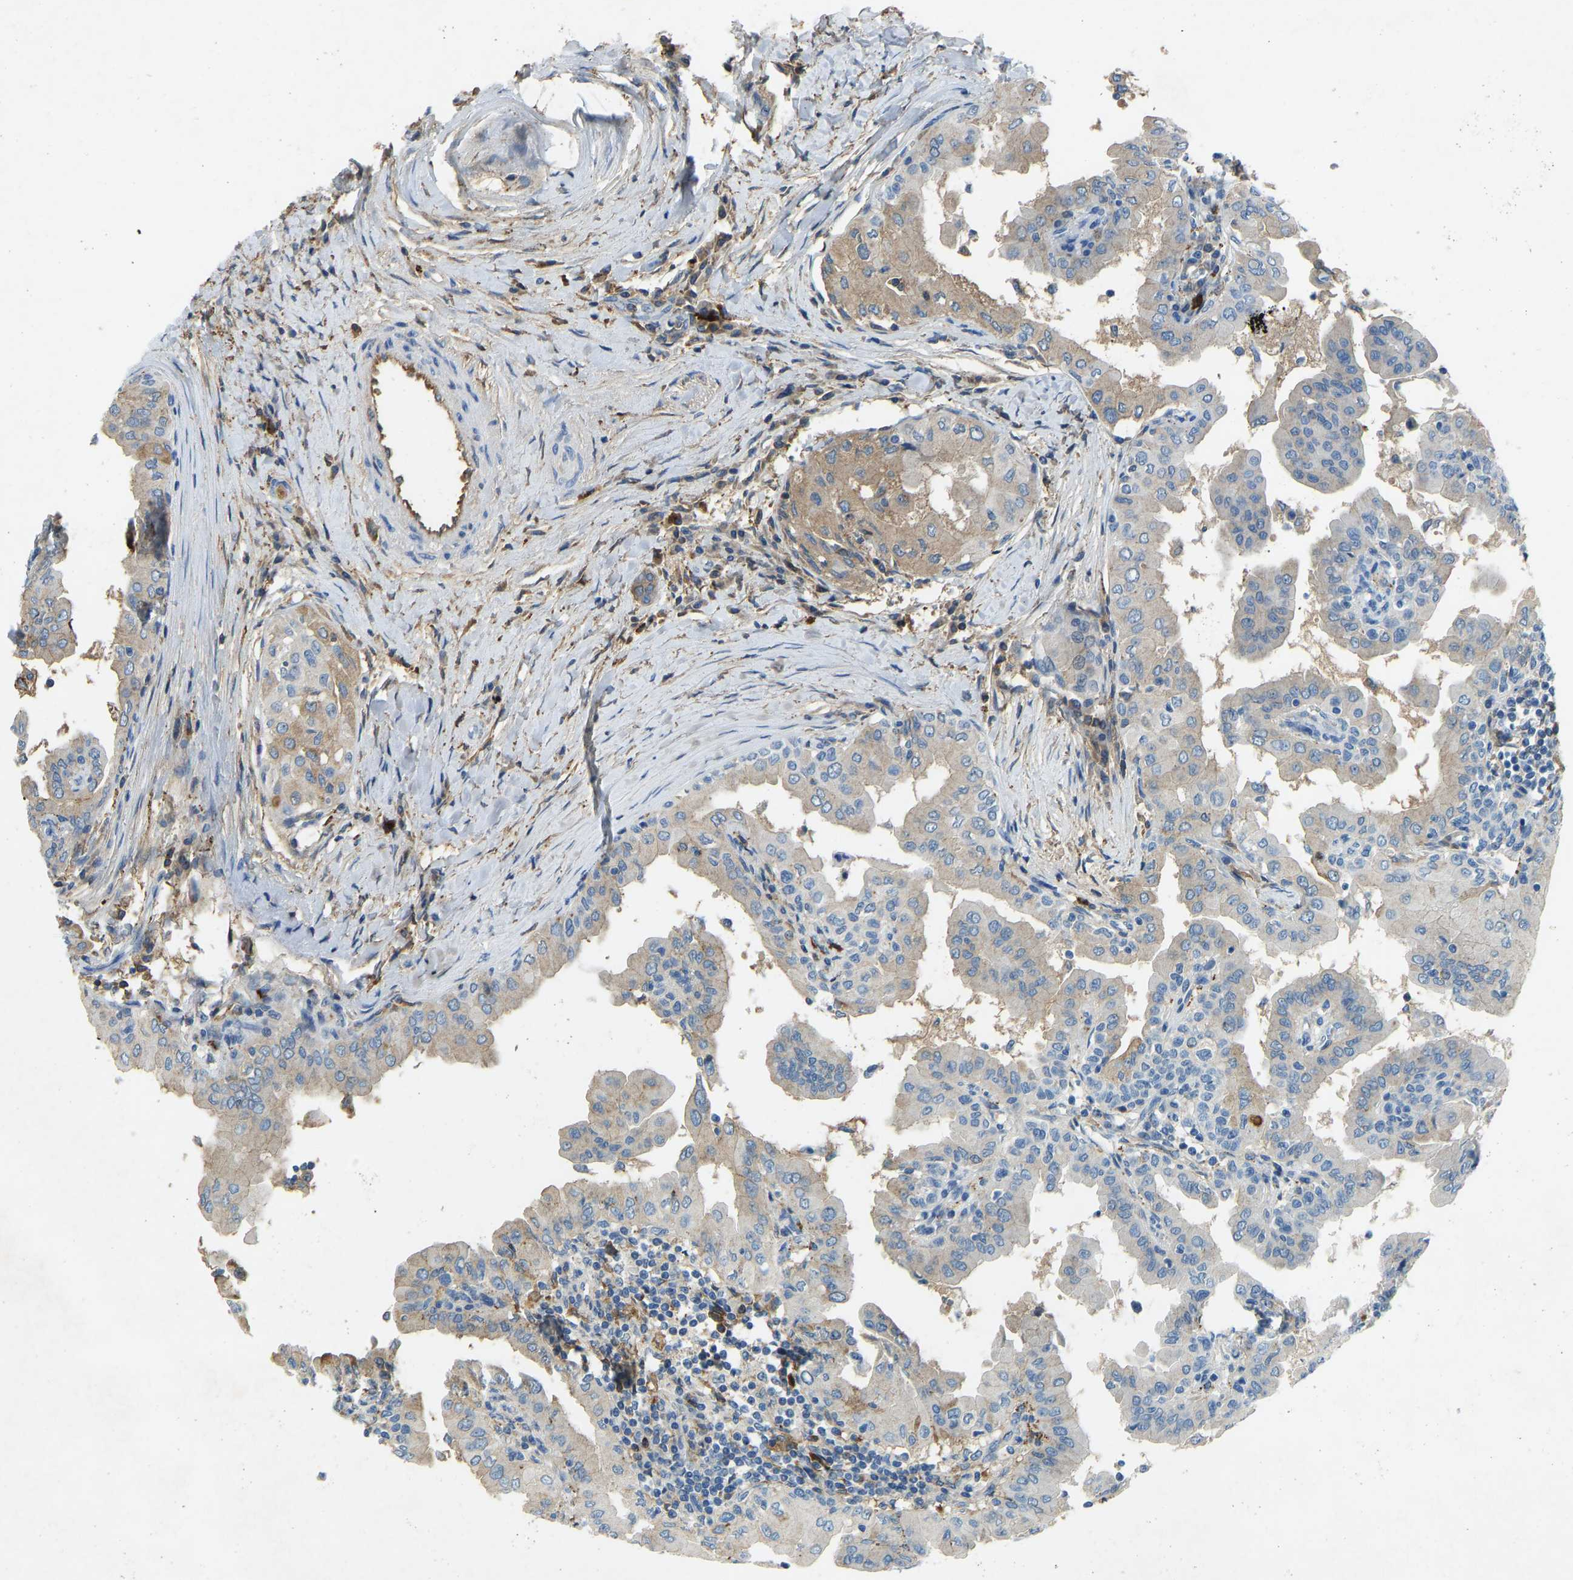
{"staining": {"intensity": "weak", "quantity": "25%-75%", "location": "cytoplasmic/membranous"}, "tissue": "thyroid cancer", "cell_type": "Tumor cells", "image_type": "cancer", "snomed": [{"axis": "morphology", "description": "Papillary adenocarcinoma, NOS"}, {"axis": "topography", "description": "Thyroid gland"}], "caption": "The histopathology image exhibits immunohistochemical staining of papillary adenocarcinoma (thyroid). There is weak cytoplasmic/membranous expression is seen in approximately 25%-75% of tumor cells. (Brightfield microscopy of DAB IHC at high magnification).", "gene": "THBS4", "patient": {"sex": "male", "age": 33}}